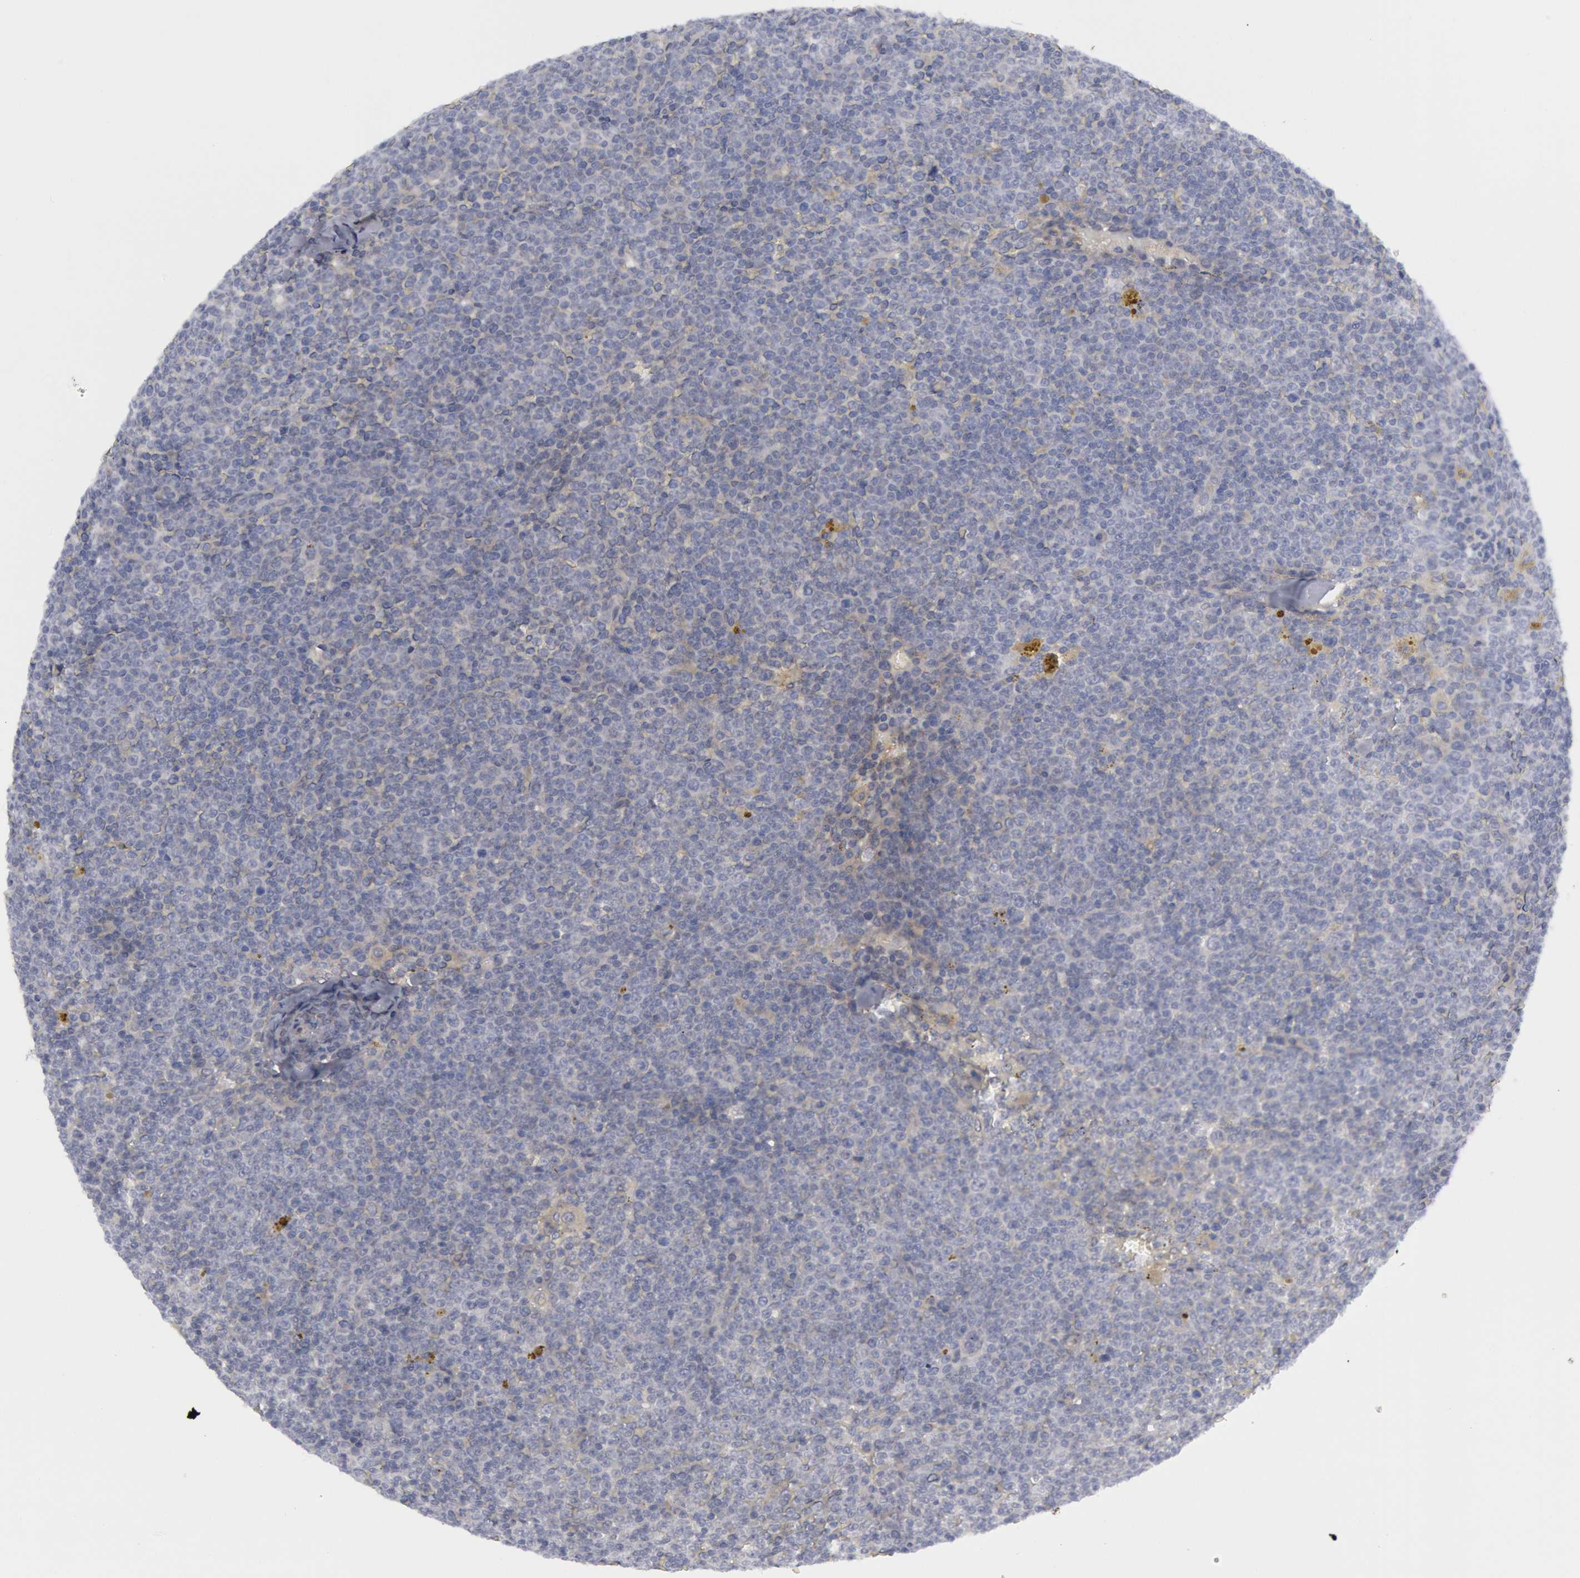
{"staining": {"intensity": "negative", "quantity": "none", "location": "none"}, "tissue": "lymphoma", "cell_type": "Tumor cells", "image_type": "cancer", "snomed": [{"axis": "morphology", "description": "Malignant lymphoma, non-Hodgkin's type, Low grade"}, {"axis": "topography", "description": "Lymph node"}], "caption": "Lymphoma was stained to show a protein in brown. There is no significant expression in tumor cells. Nuclei are stained in blue.", "gene": "FHL1", "patient": {"sex": "male", "age": 50}}